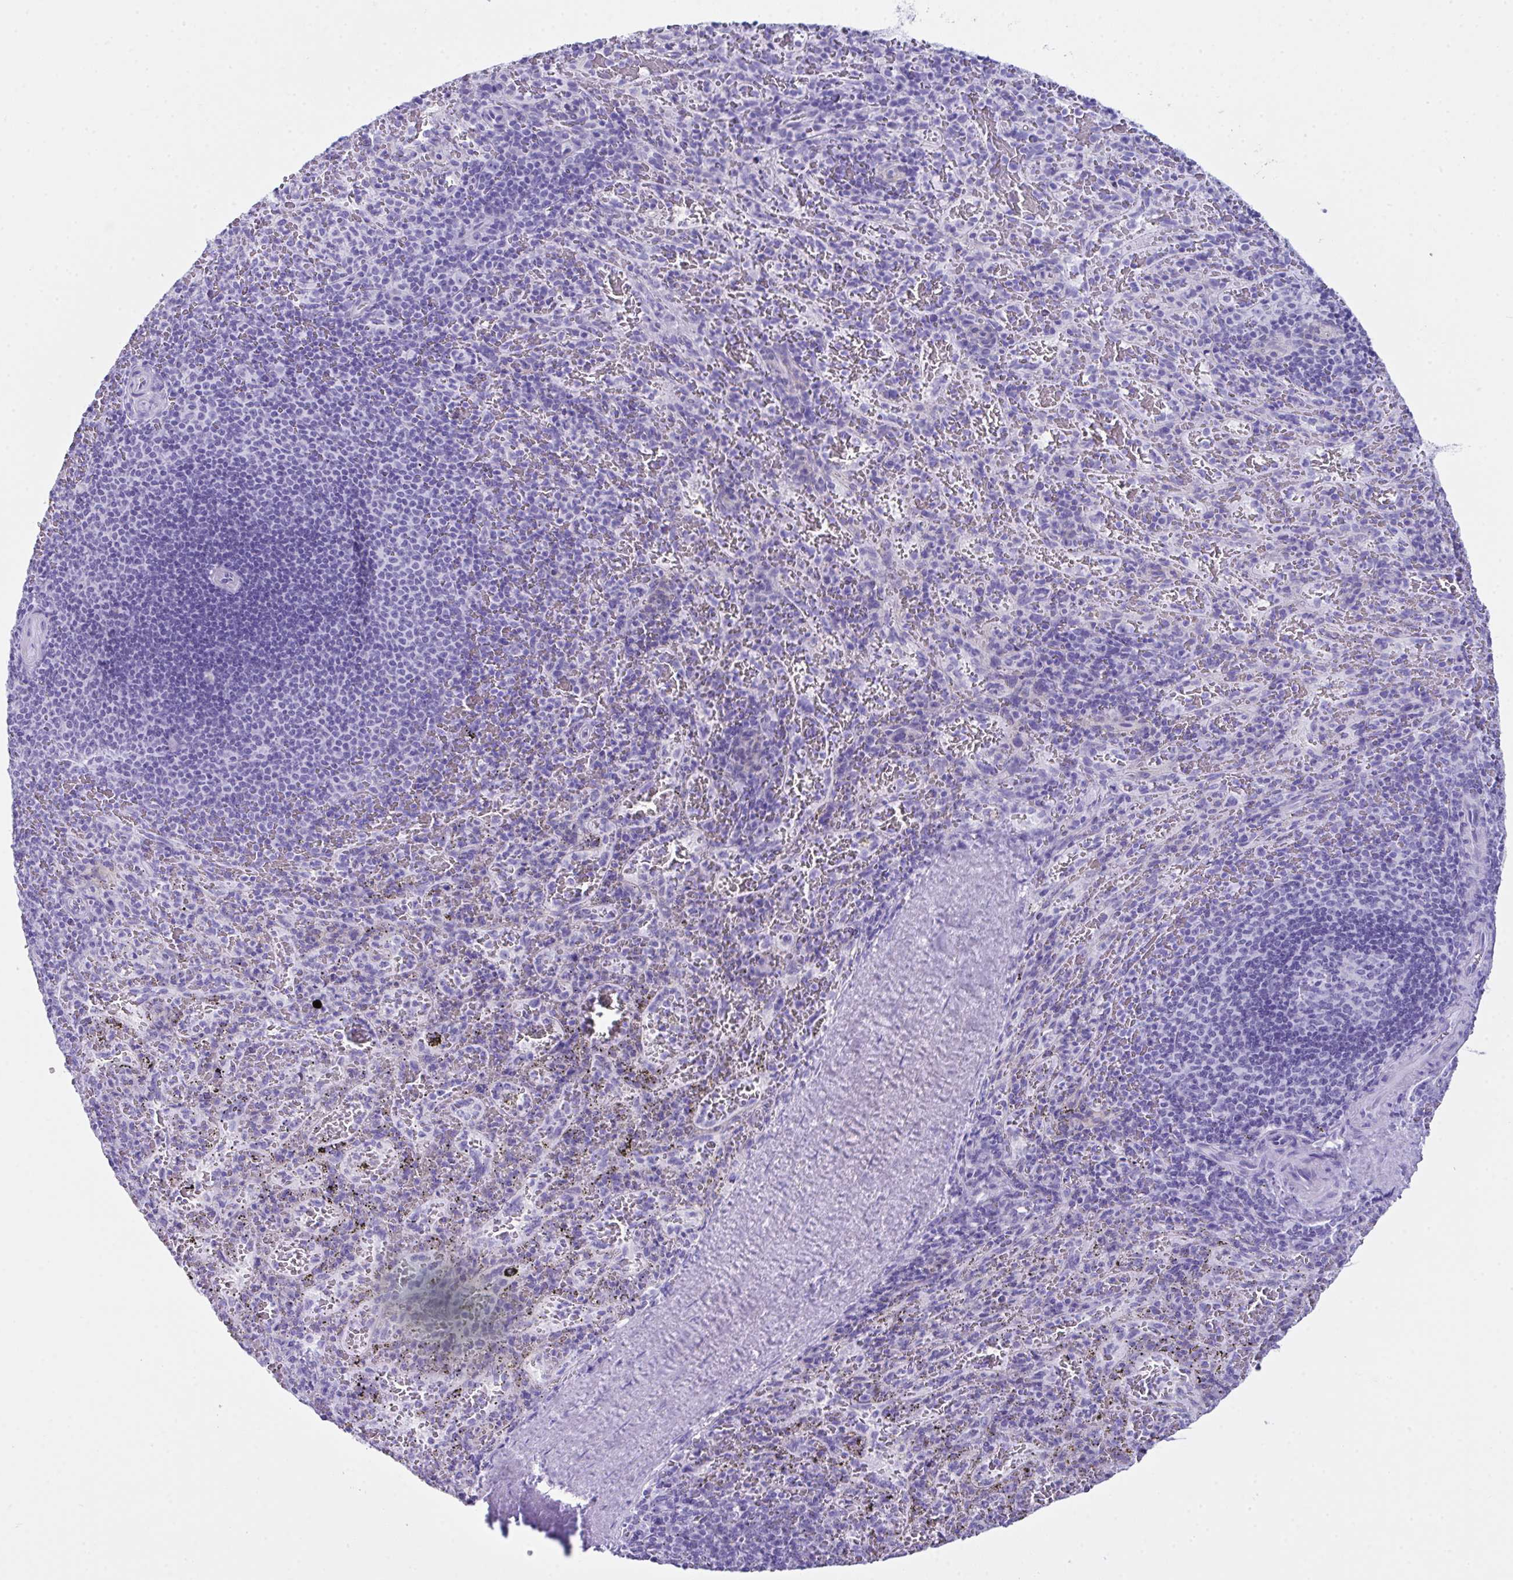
{"staining": {"intensity": "negative", "quantity": "none", "location": "none"}, "tissue": "spleen", "cell_type": "Cells in red pulp", "image_type": "normal", "snomed": [{"axis": "morphology", "description": "Normal tissue, NOS"}, {"axis": "topography", "description": "Spleen"}], "caption": "A micrograph of spleen stained for a protein displays no brown staining in cells in red pulp. The staining was performed using DAB to visualize the protein expression in brown, while the nuclei were stained in blue with hematoxylin (Magnification: 20x).", "gene": "LGALS4", "patient": {"sex": "male", "age": 57}}